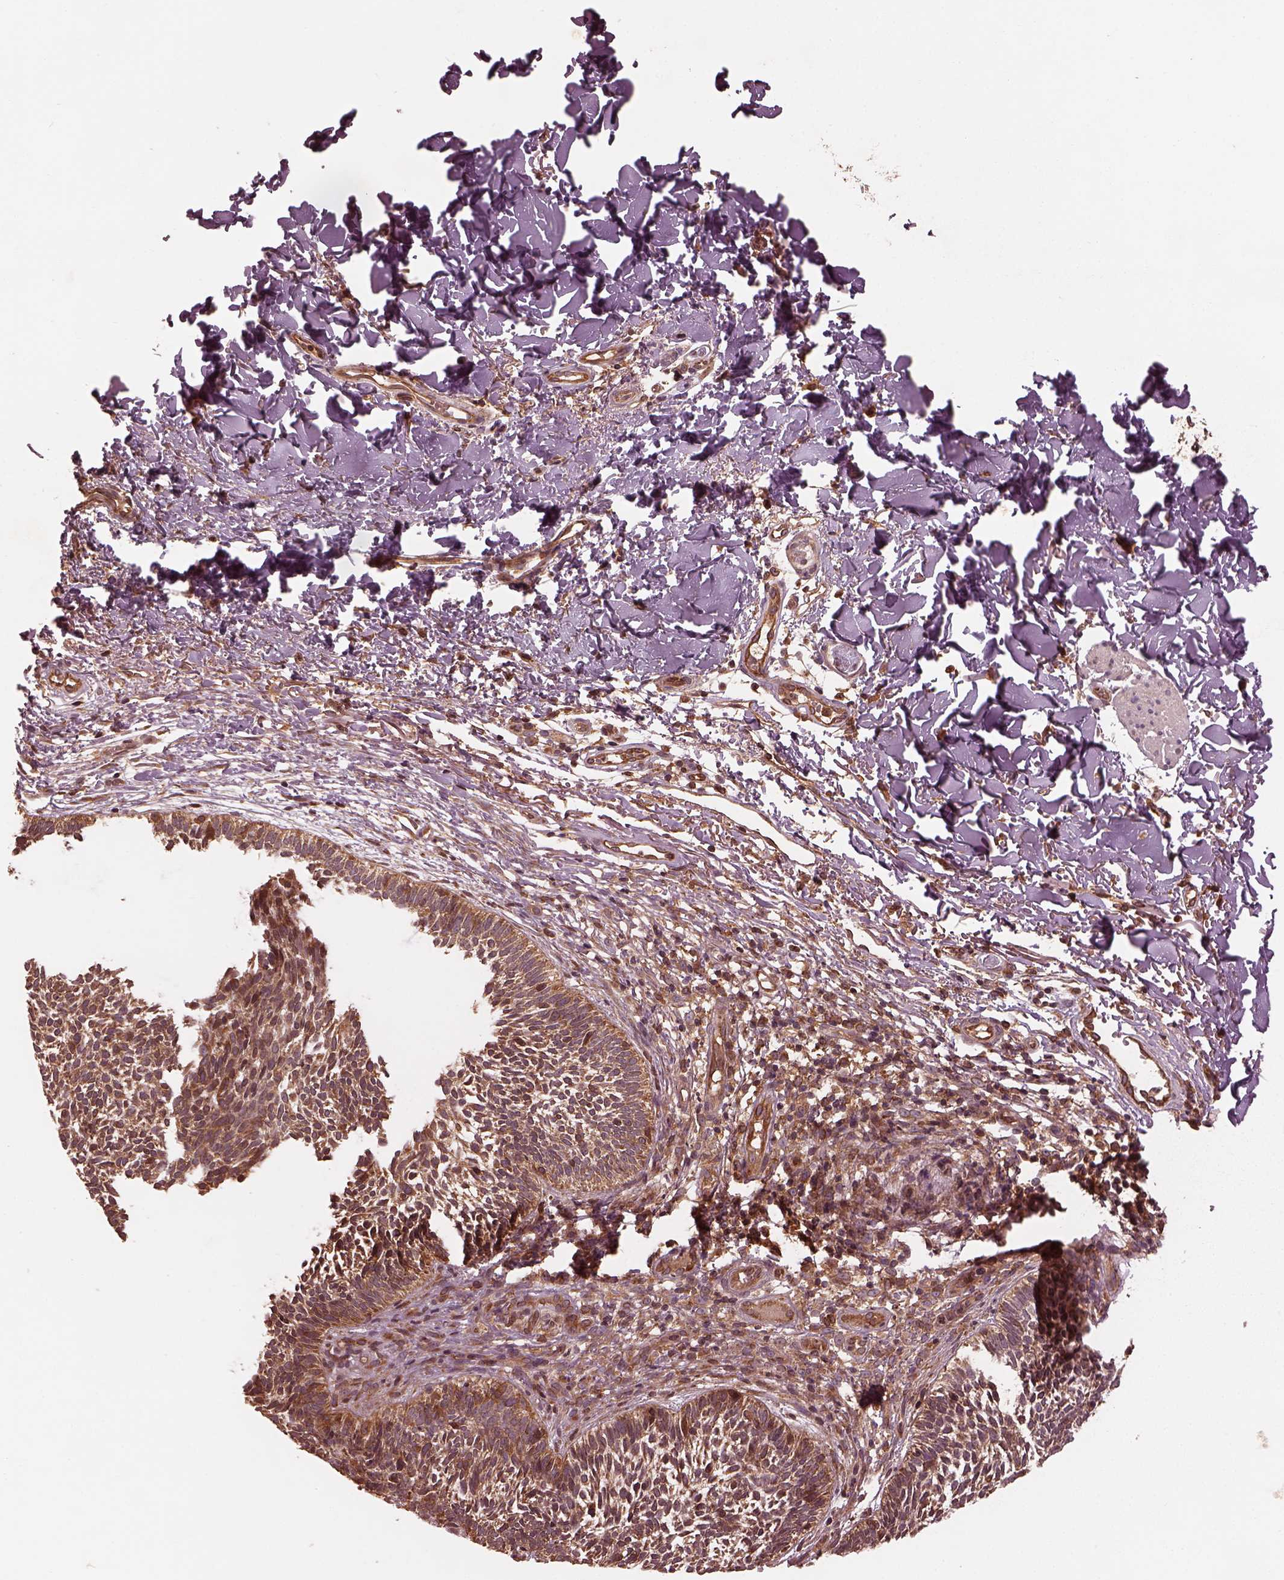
{"staining": {"intensity": "moderate", "quantity": ">75%", "location": "cytoplasmic/membranous"}, "tissue": "skin cancer", "cell_type": "Tumor cells", "image_type": "cancer", "snomed": [{"axis": "morphology", "description": "Basal cell carcinoma"}, {"axis": "topography", "description": "Skin"}], "caption": "Immunohistochemical staining of human skin basal cell carcinoma demonstrates medium levels of moderate cytoplasmic/membranous protein staining in about >75% of tumor cells.", "gene": "PIK3R2", "patient": {"sex": "male", "age": 78}}